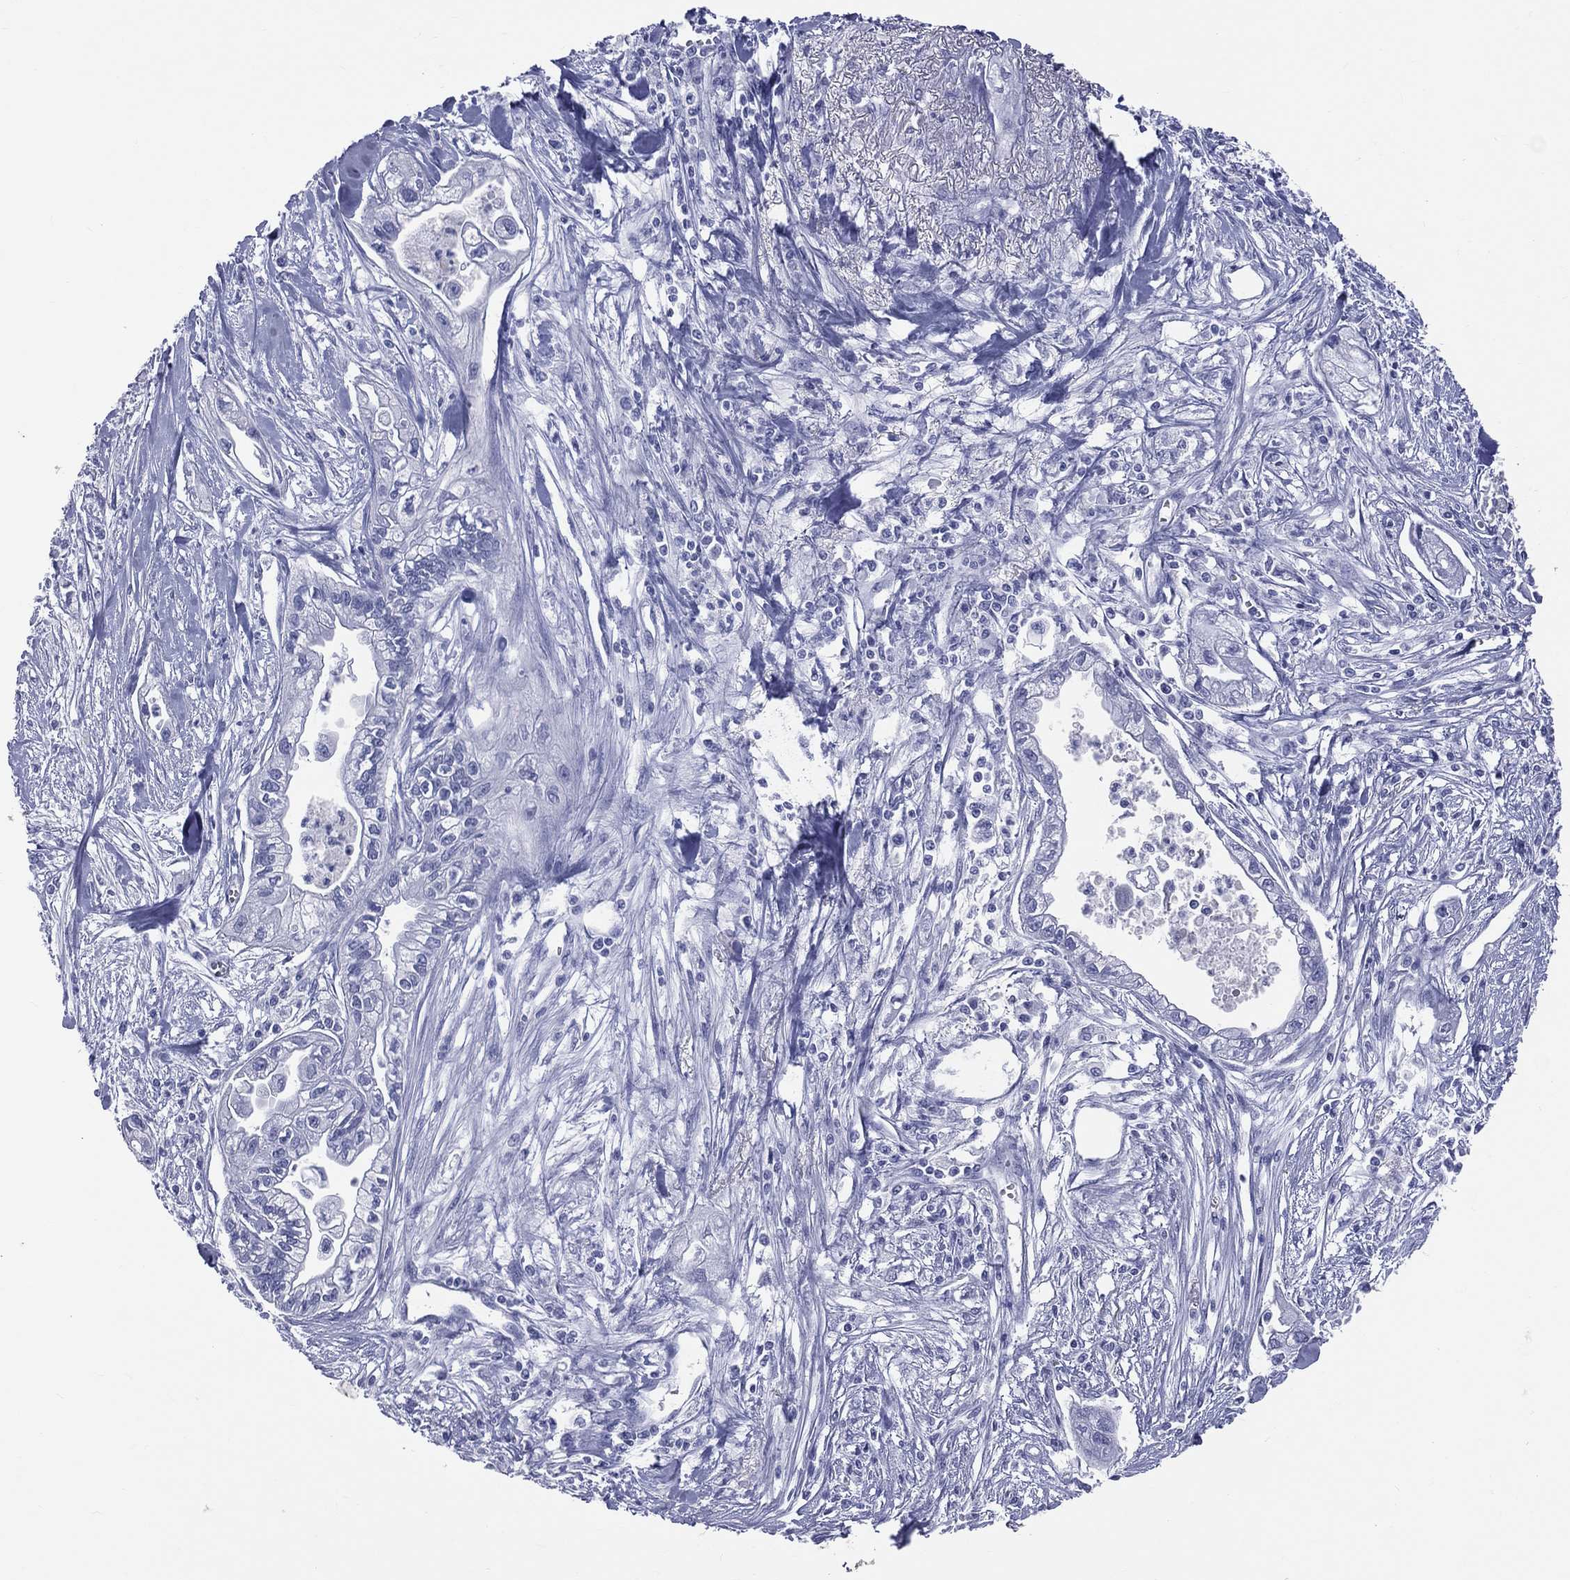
{"staining": {"intensity": "negative", "quantity": "none", "location": "none"}, "tissue": "pancreatic cancer", "cell_type": "Tumor cells", "image_type": "cancer", "snomed": [{"axis": "morphology", "description": "Adenocarcinoma, NOS"}, {"axis": "topography", "description": "Pancreas"}], "caption": "Protein analysis of adenocarcinoma (pancreatic) demonstrates no significant positivity in tumor cells.", "gene": "CYLC1", "patient": {"sex": "male", "age": 70}}